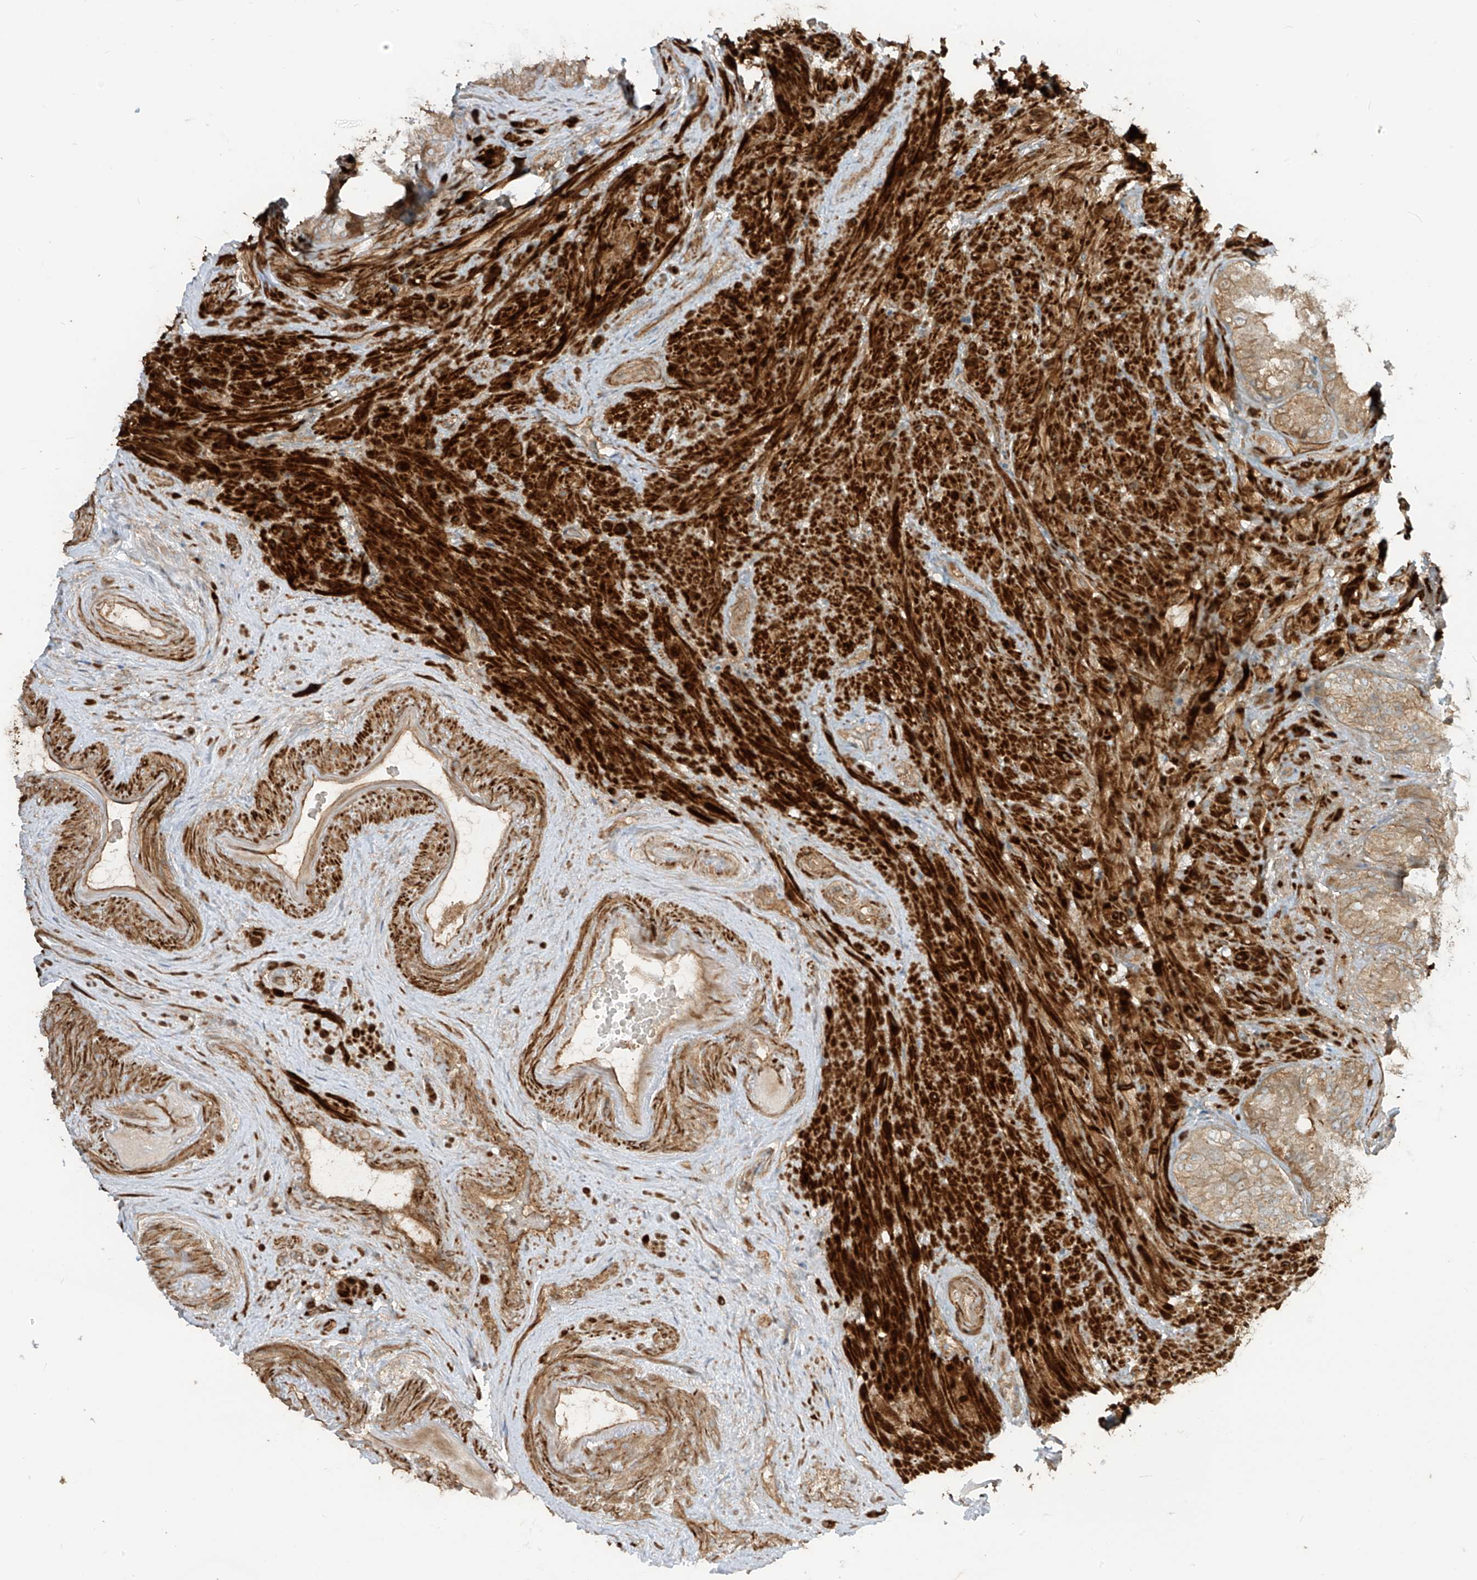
{"staining": {"intensity": "moderate", "quantity": ">75%", "location": "cytoplasmic/membranous"}, "tissue": "seminal vesicle", "cell_type": "Glandular cells", "image_type": "normal", "snomed": [{"axis": "morphology", "description": "Normal tissue, NOS"}, {"axis": "topography", "description": "Seminal veicle"}, {"axis": "topography", "description": "Peripheral nerve tissue"}], "caption": "Normal seminal vesicle reveals moderate cytoplasmic/membranous expression in approximately >75% of glandular cells.", "gene": "ENTR1", "patient": {"sex": "male", "age": 63}}